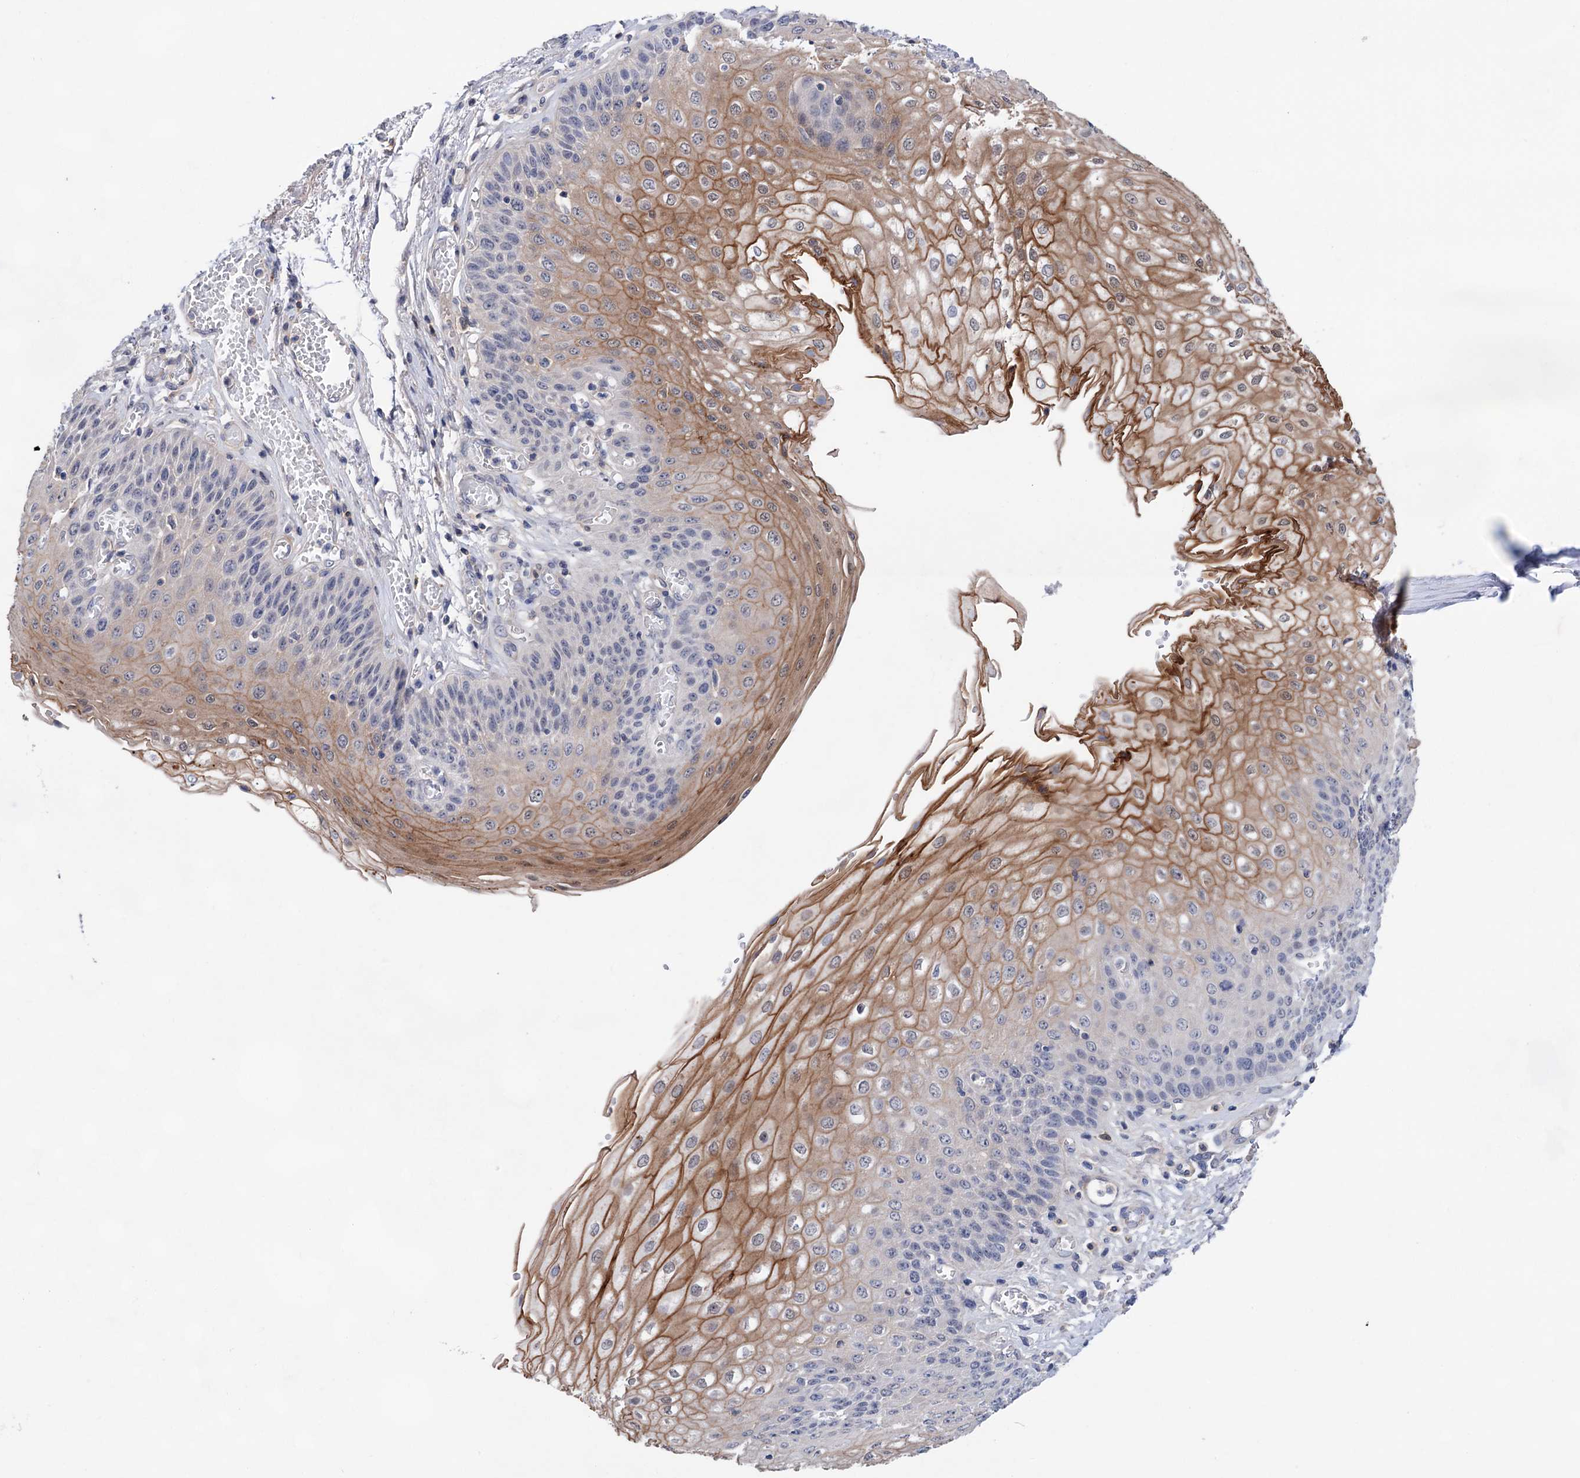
{"staining": {"intensity": "moderate", "quantity": "<25%", "location": "cytoplasmic/membranous"}, "tissue": "esophagus", "cell_type": "Squamous epithelial cells", "image_type": "normal", "snomed": [{"axis": "morphology", "description": "Normal tissue, NOS"}, {"axis": "topography", "description": "Esophagus"}], "caption": "Squamous epithelial cells exhibit low levels of moderate cytoplasmic/membranous staining in about <25% of cells in benign esophagus. (DAB = brown stain, brightfield microscopy at high magnification).", "gene": "MORN3", "patient": {"sex": "male", "age": 81}}